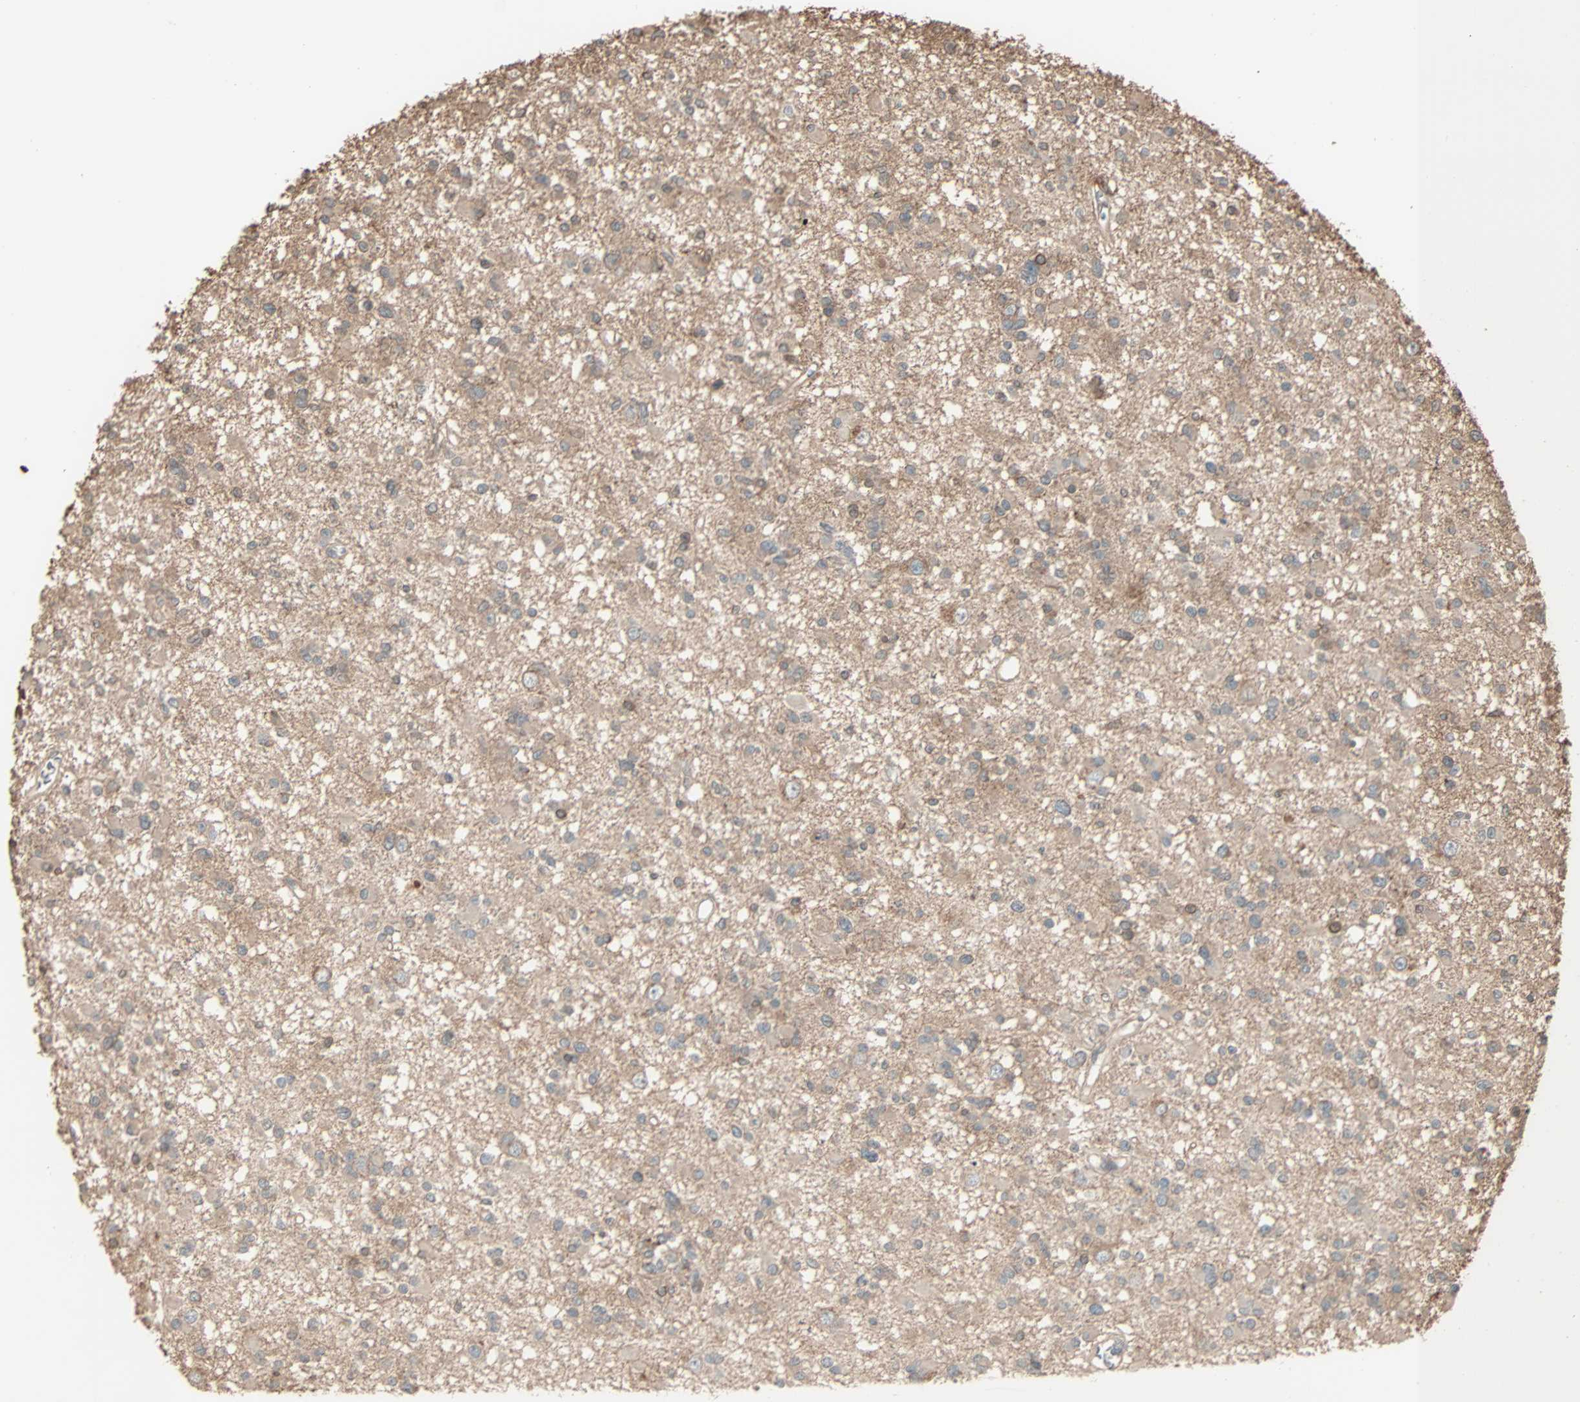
{"staining": {"intensity": "weak", "quantity": "25%-75%", "location": "cytoplasmic/membranous"}, "tissue": "glioma", "cell_type": "Tumor cells", "image_type": "cancer", "snomed": [{"axis": "morphology", "description": "Glioma, malignant, Low grade"}, {"axis": "topography", "description": "Brain"}], "caption": "The image demonstrates a brown stain indicating the presence of a protein in the cytoplasmic/membranous of tumor cells in glioma.", "gene": "CALCRL", "patient": {"sex": "female", "age": 22}}